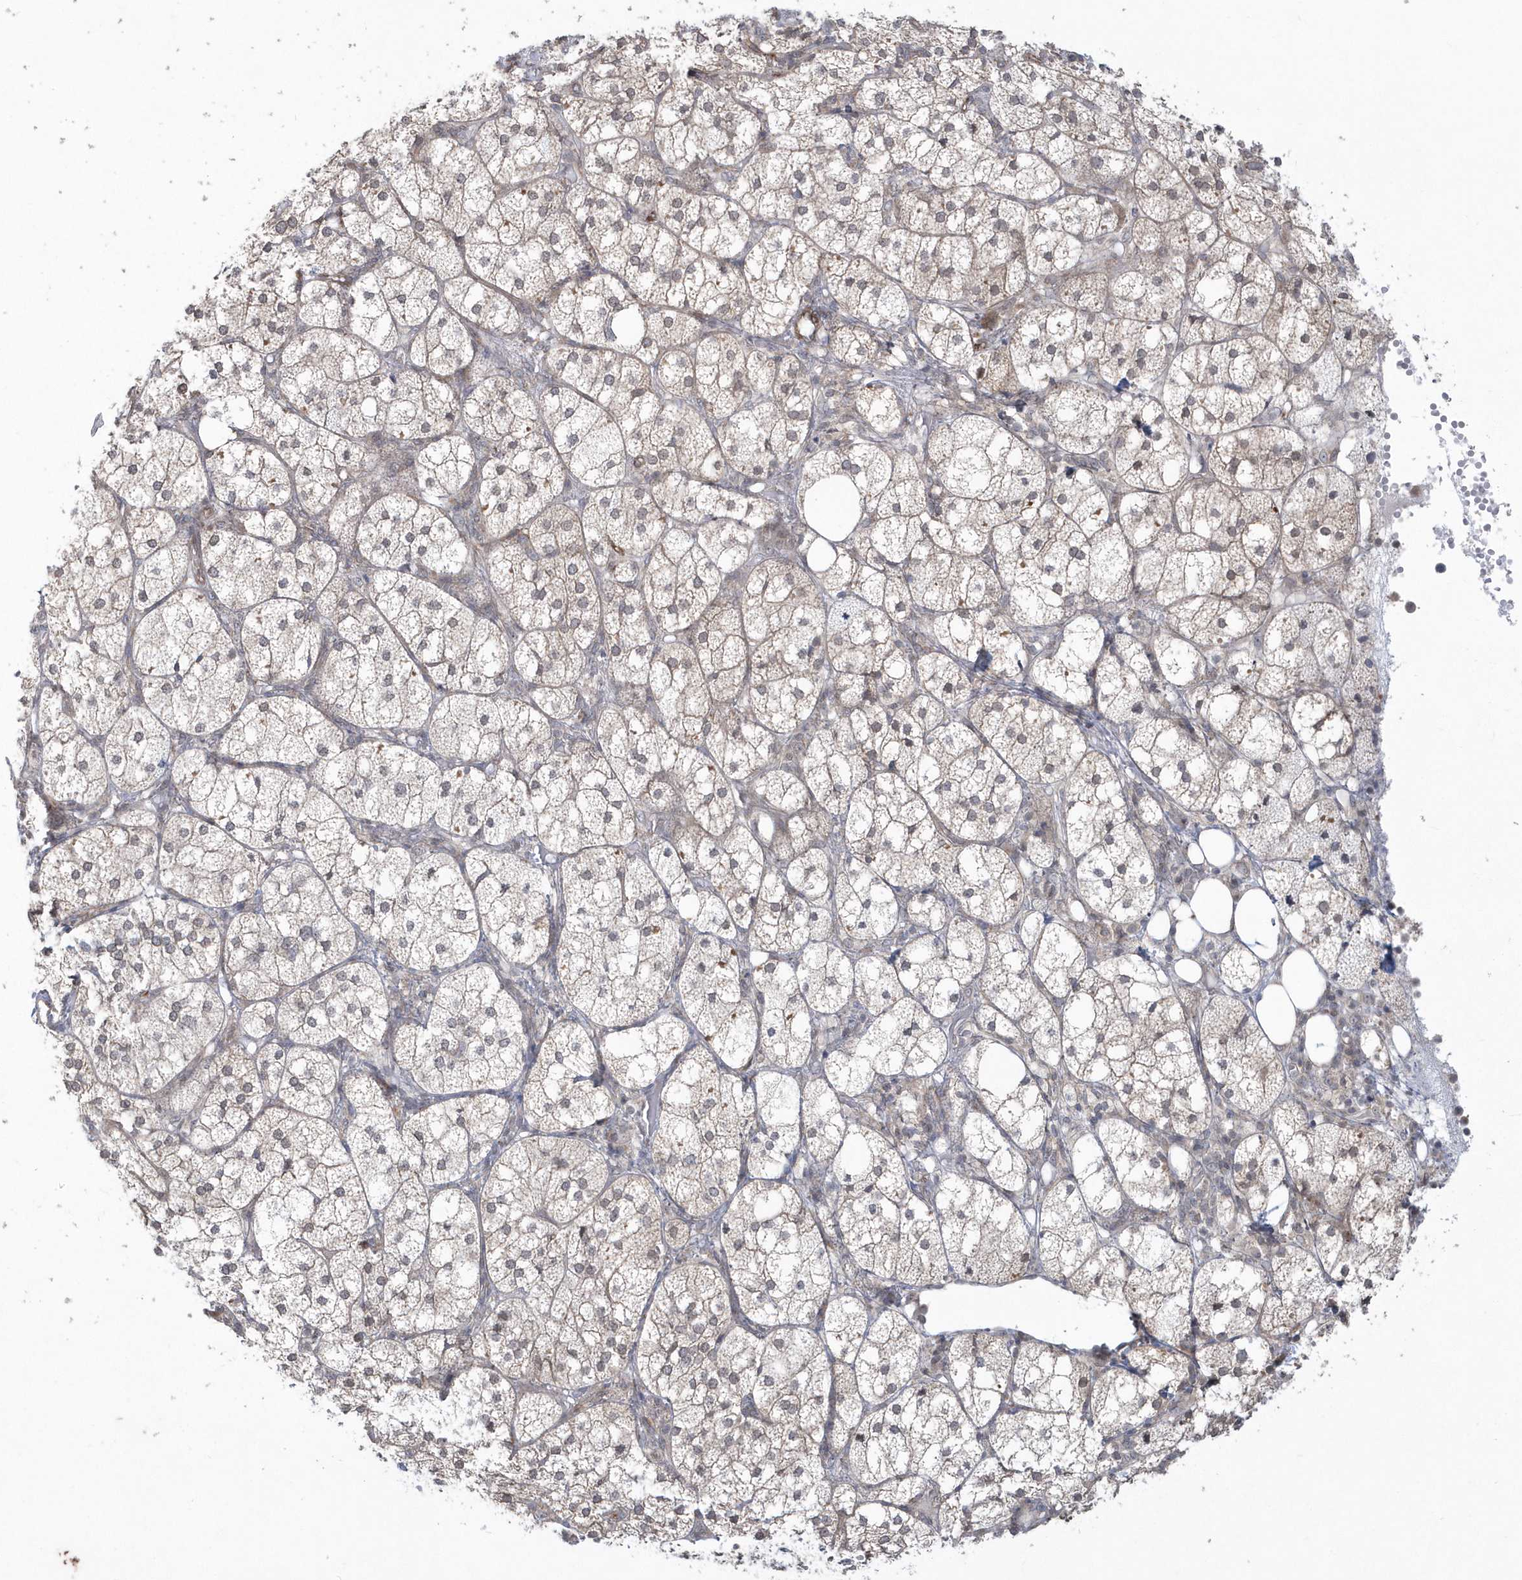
{"staining": {"intensity": "moderate", "quantity": "25%-75%", "location": "cytoplasmic/membranous"}, "tissue": "adrenal gland", "cell_type": "Glandular cells", "image_type": "normal", "snomed": [{"axis": "morphology", "description": "Normal tissue, NOS"}, {"axis": "topography", "description": "Adrenal gland"}], "caption": "IHC of unremarkable human adrenal gland exhibits medium levels of moderate cytoplasmic/membranous positivity in about 25%-75% of glandular cells. The staining was performed using DAB, with brown indicating positive protein expression. Nuclei are stained blue with hematoxylin.", "gene": "DHX57", "patient": {"sex": "female", "age": 61}}